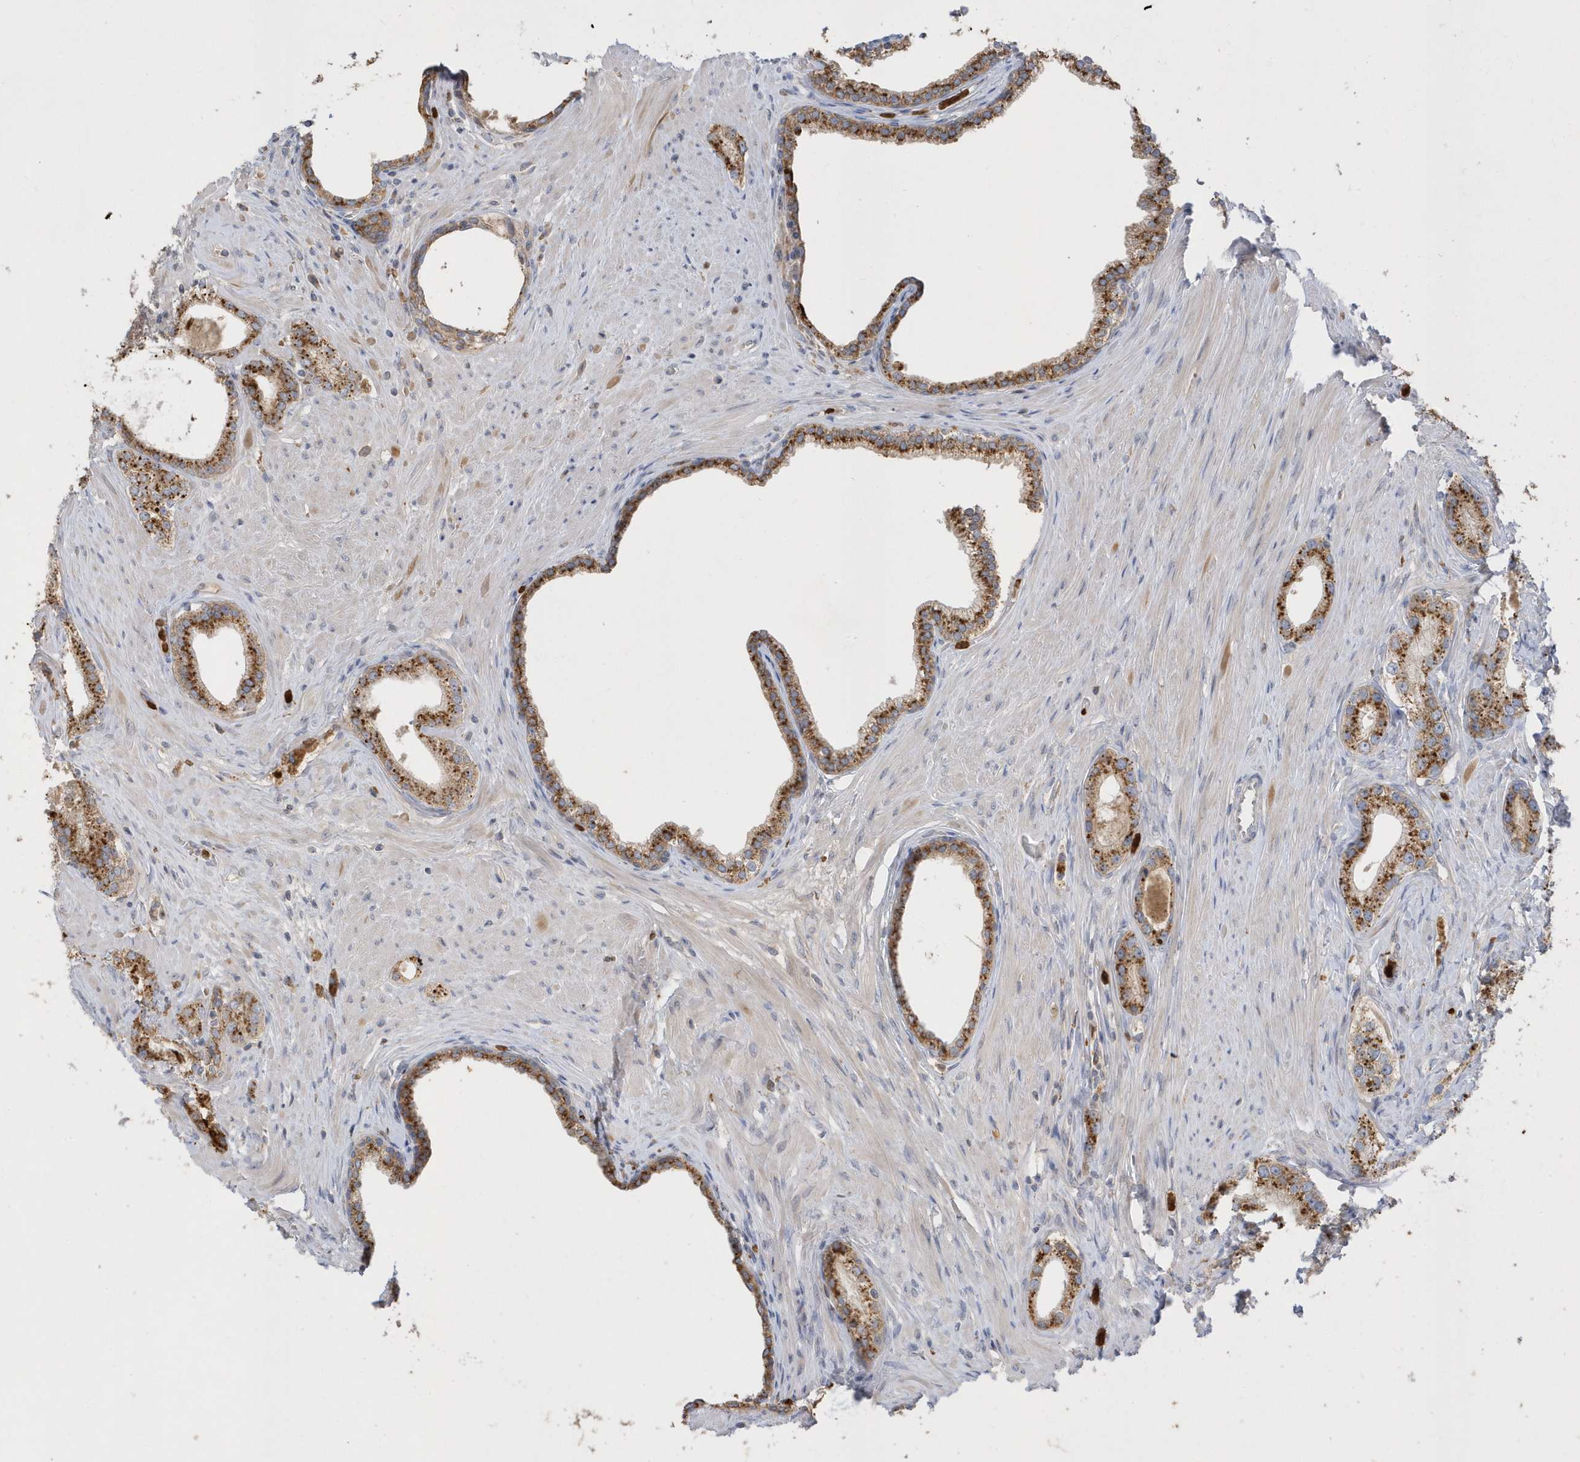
{"staining": {"intensity": "moderate", "quantity": ">75%", "location": "cytoplasmic/membranous"}, "tissue": "prostate cancer", "cell_type": "Tumor cells", "image_type": "cancer", "snomed": [{"axis": "morphology", "description": "Adenocarcinoma, High grade"}, {"axis": "topography", "description": "Prostate"}], "caption": "Immunohistochemistry (IHC) (DAB) staining of prostate cancer displays moderate cytoplasmic/membranous protein staining in about >75% of tumor cells.", "gene": "DPP9", "patient": {"sex": "male", "age": 63}}